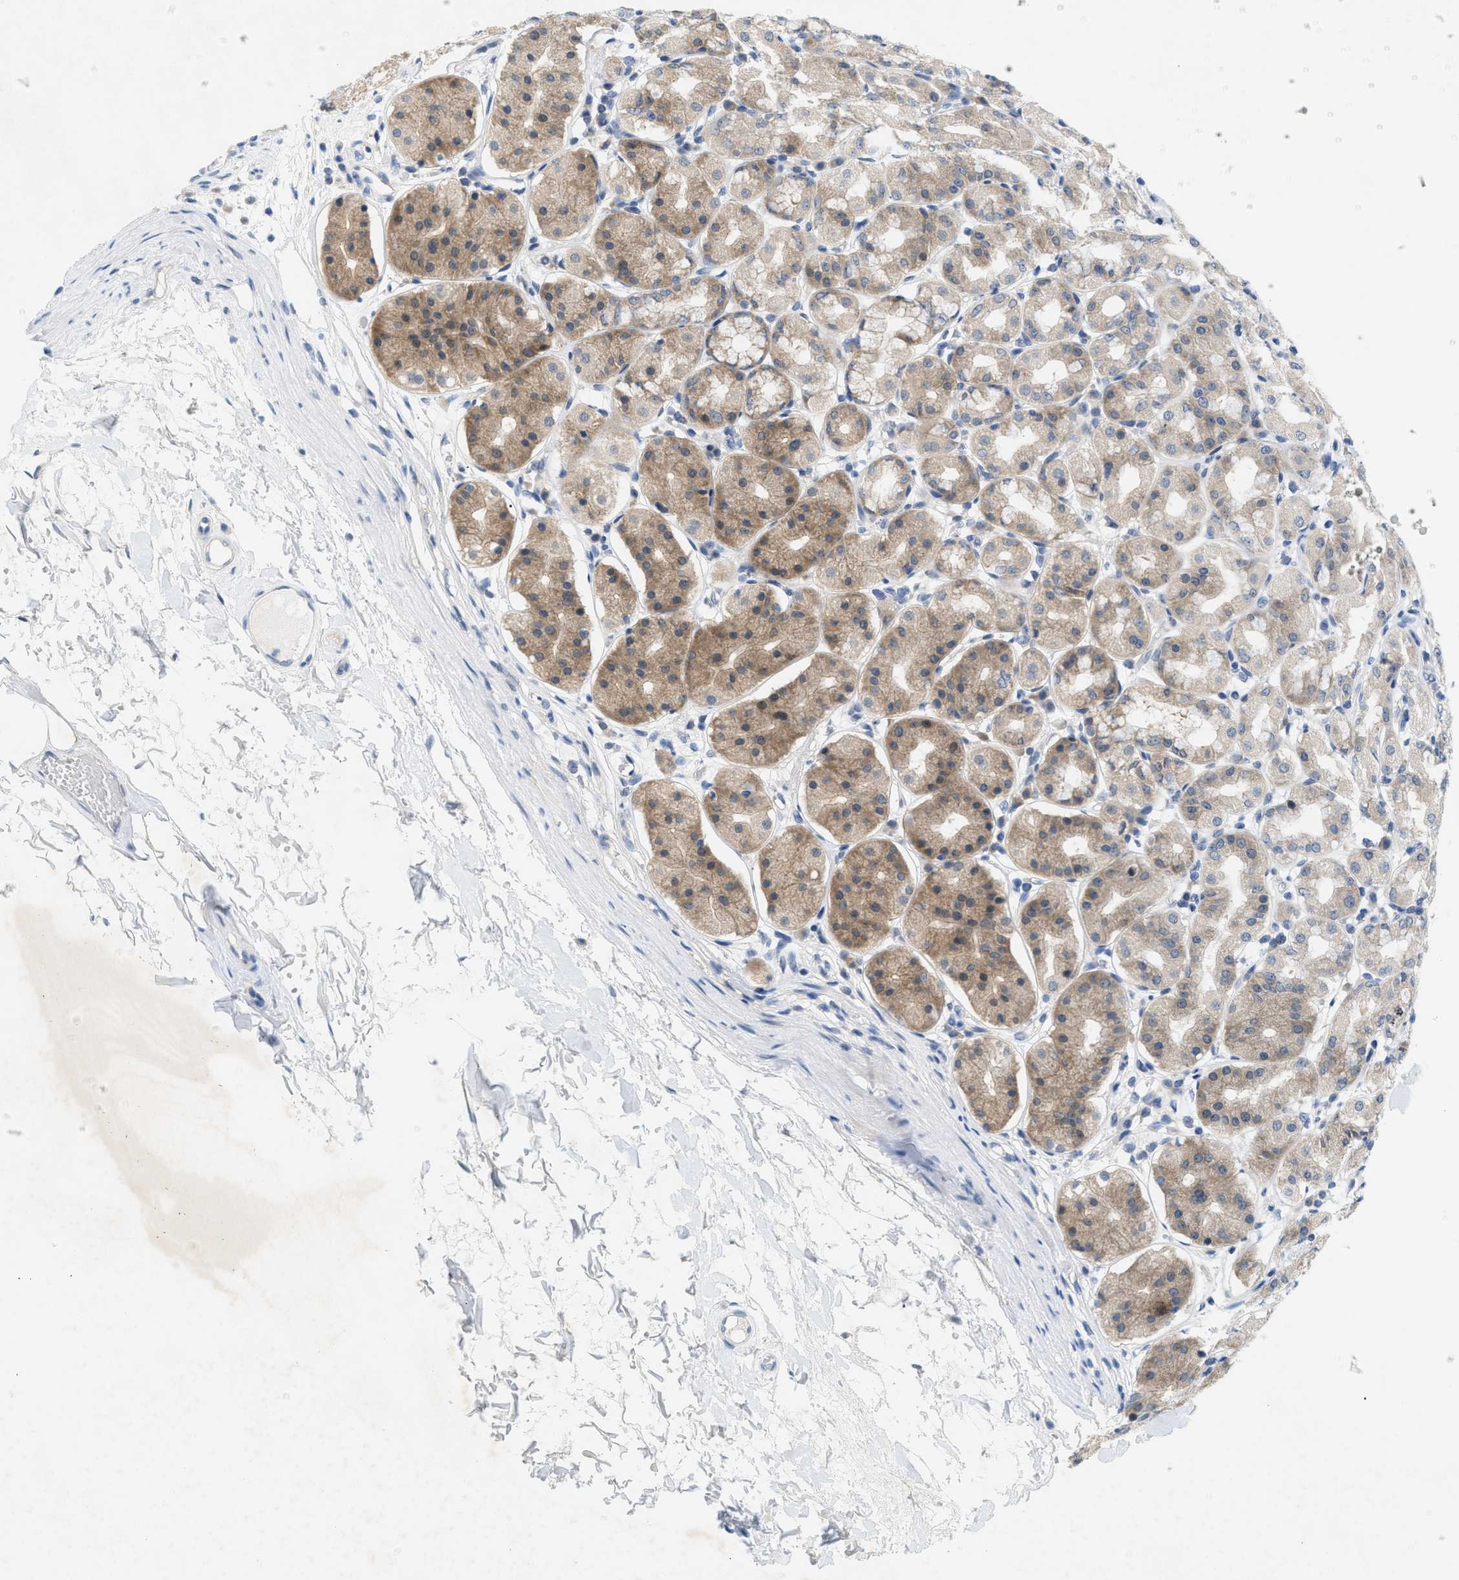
{"staining": {"intensity": "moderate", "quantity": "<25%", "location": "cytoplasmic/membranous,nuclear"}, "tissue": "stomach", "cell_type": "Glandular cells", "image_type": "normal", "snomed": [{"axis": "morphology", "description": "Normal tissue, NOS"}, {"axis": "topography", "description": "Stomach"}, {"axis": "topography", "description": "Stomach, lower"}], "caption": "A photomicrograph of stomach stained for a protein displays moderate cytoplasmic/membranous,nuclear brown staining in glandular cells.", "gene": "WIPI2", "patient": {"sex": "female", "age": 56}}